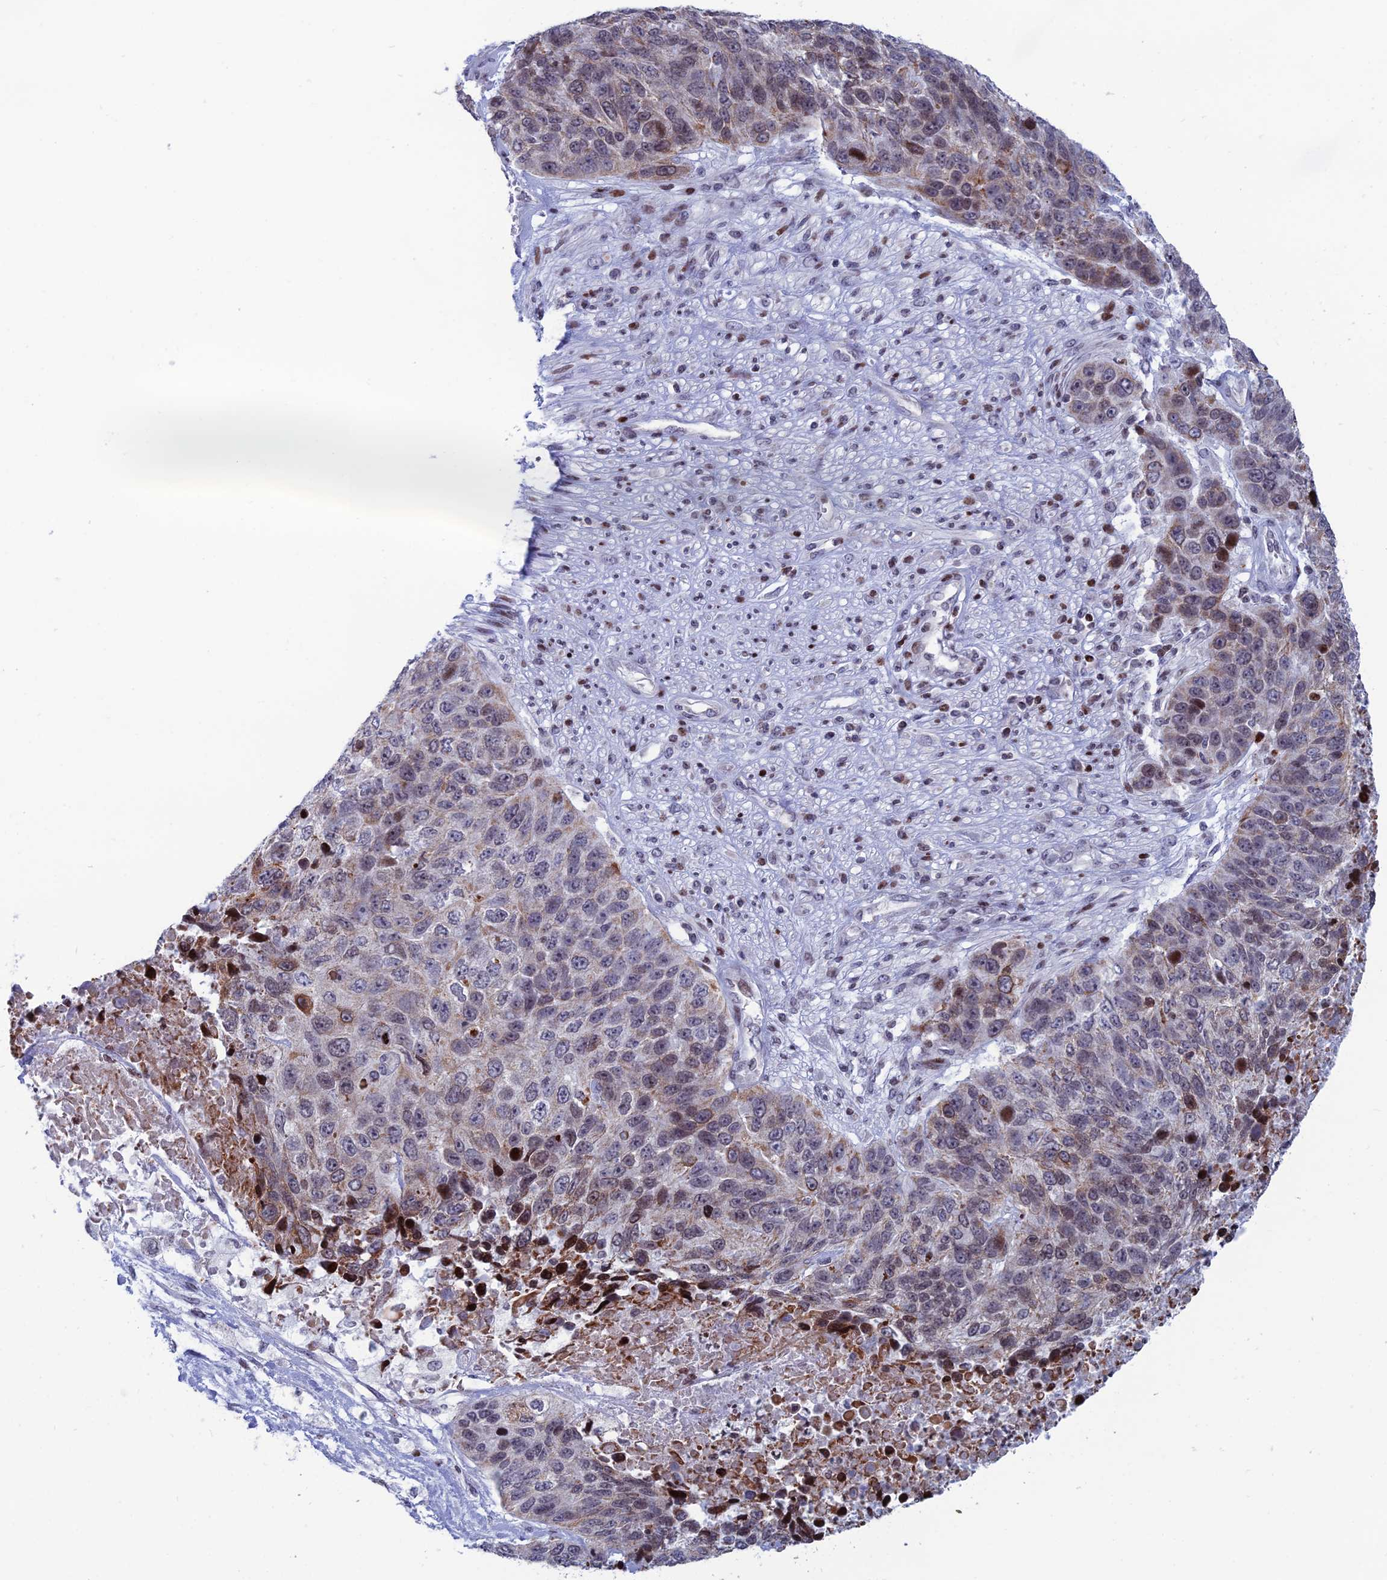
{"staining": {"intensity": "moderate", "quantity": "25%-75%", "location": "cytoplasmic/membranous,nuclear"}, "tissue": "lung cancer", "cell_type": "Tumor cells", "image_type": "cancer", "snomed": [{"axis": "morphology", "description": "Normal tissue, NOS"}, {"axis": "morphology", "description": "Squamous cell carcinoma, NOS"}, {"axis": "topography", "description": "Lymph node"}, {"axis": "topography", "description": "Lung"}], "caption": "IHC of lung cancer shows medium levels of moderate cytoplasmic/membranous and nuclear expression in about 25%-75% of tumor cells.", "gene": "AFF3", "patient": {"sex": "male", "age": 66}}